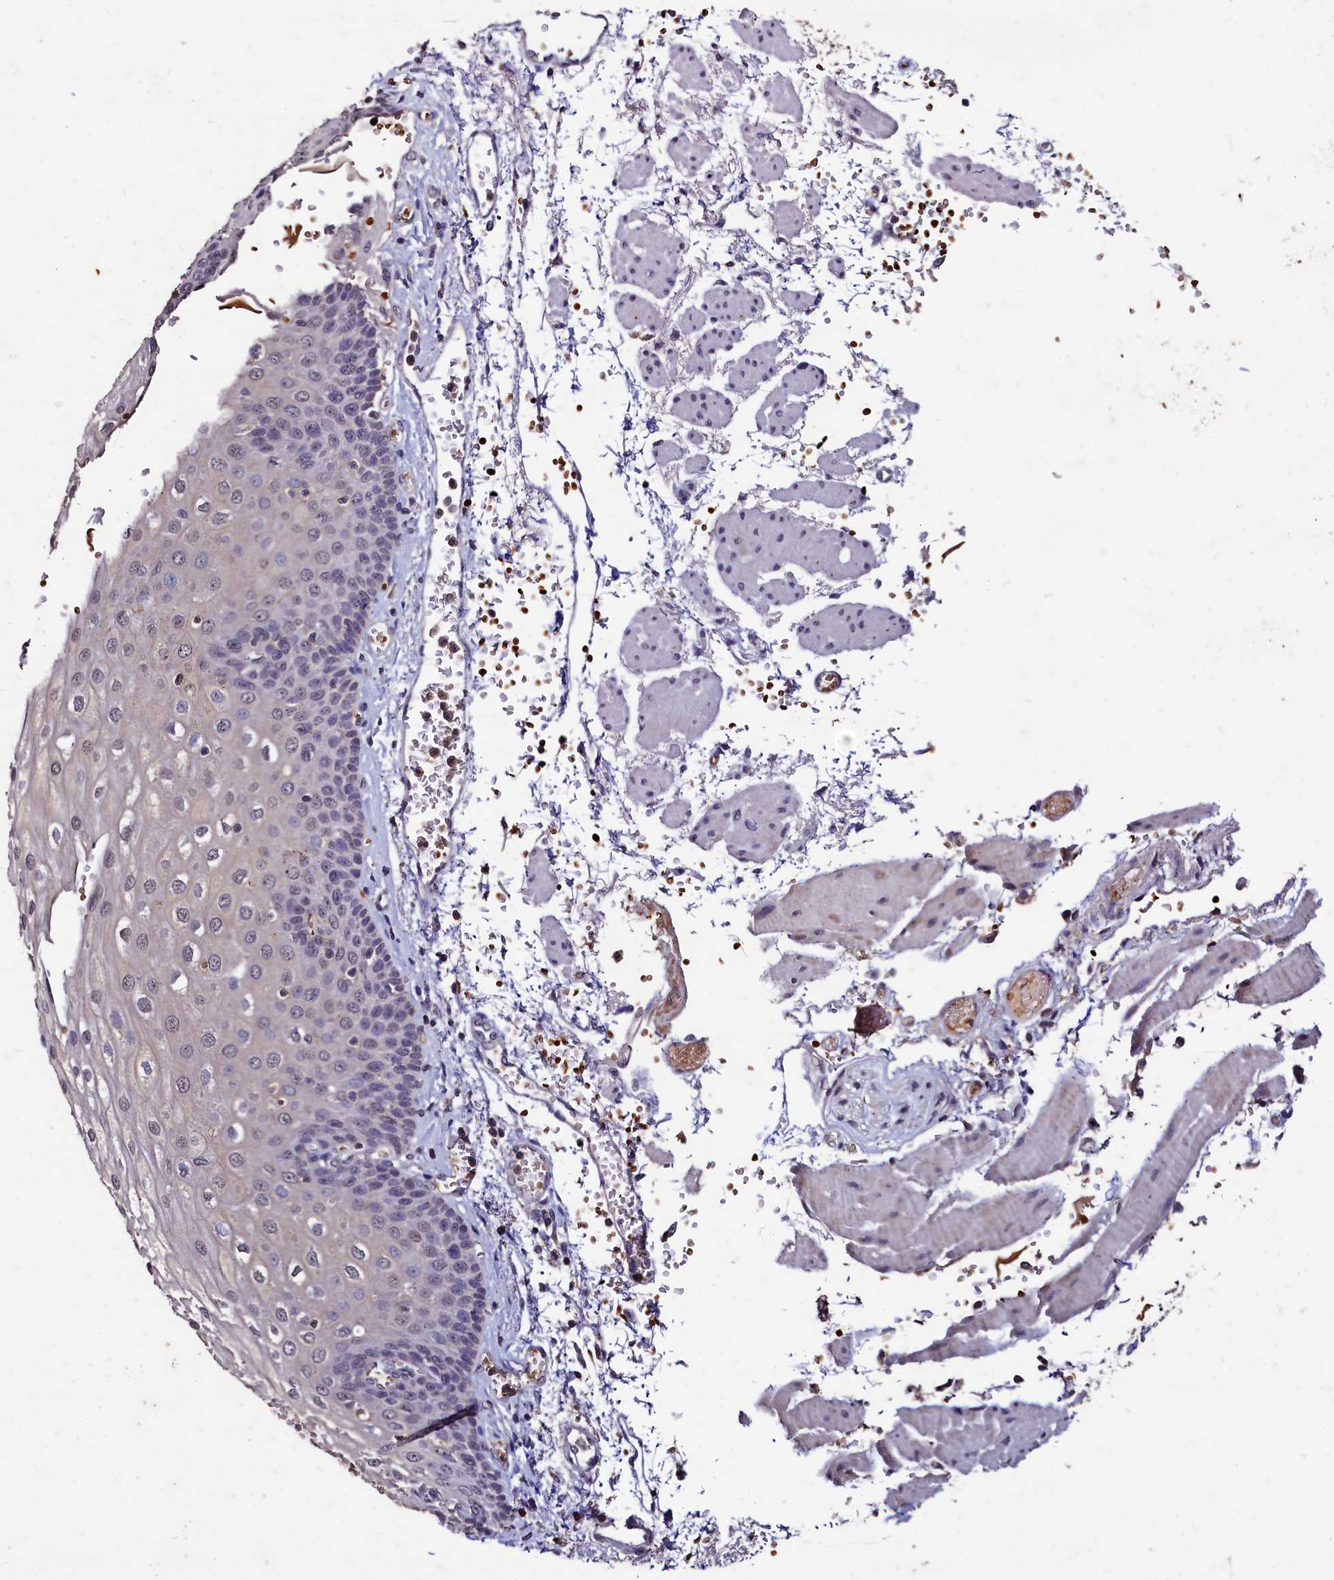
{"staining": {"intensity": "weak", "quantity": "<25%", "location": "nuclear"}, "tissue": "esophagus", "cell_type": "Squamous epithelial cells", "image_type": "normal", "snomed": [{"axis": "morphology", "description": "Normal tissue, NOS"}, {"axis": "topography", "description": "Esophagus"}], "caption": "This is an immunohistochemistry (IHC) photomicrograph of benign human esophagus. There is no positivity in squamous epithelial cells.", "gene": "CSTPP1", "patient": {"sex": "male", "age": 81}}